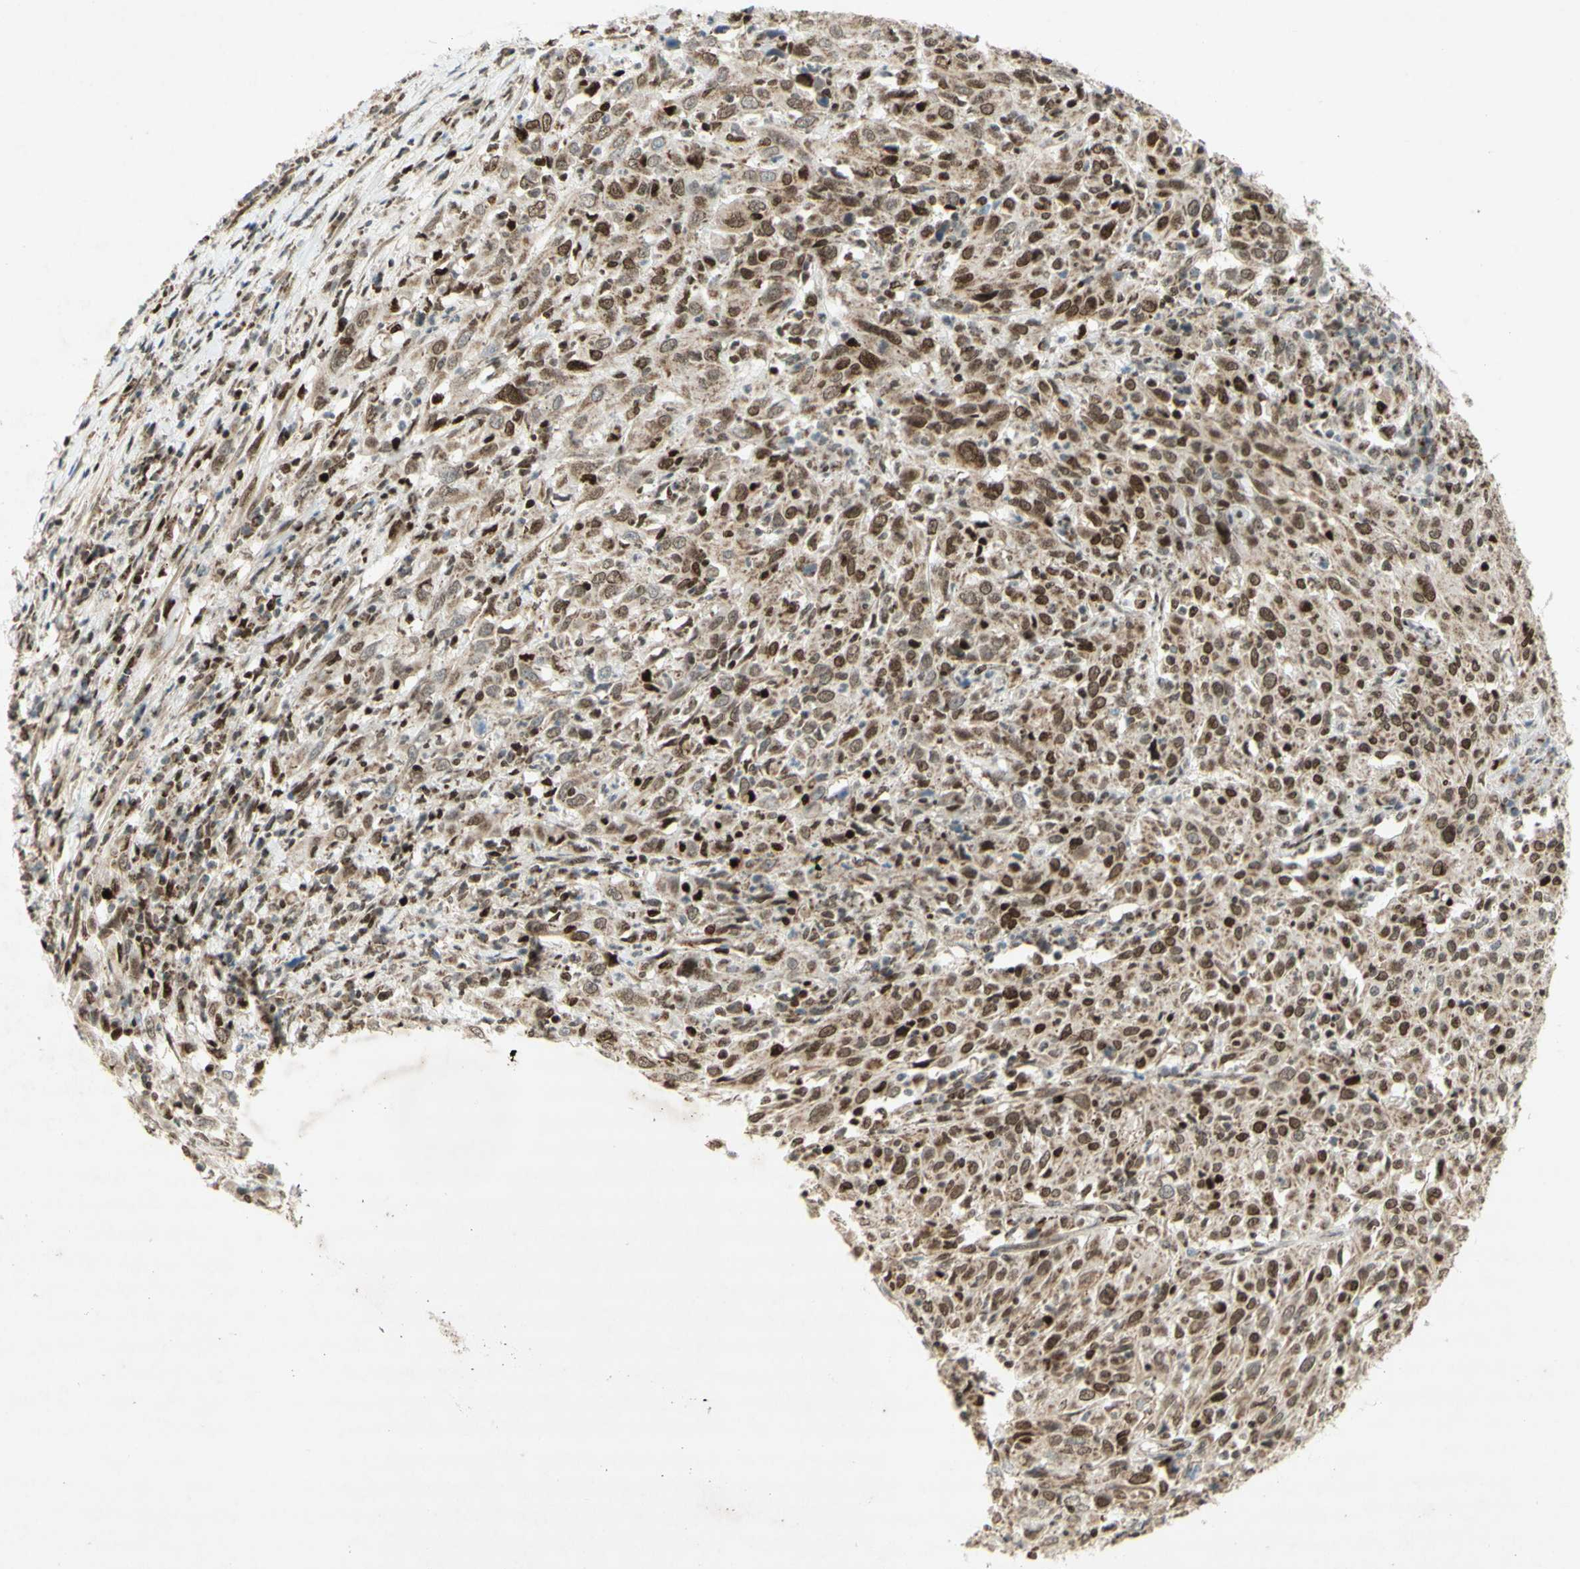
{"staining": {"intensity": "strong", "quantity": "25%-75%", "location": "nuclear"}, "tissue": "cervical cancer", "cell_type": "Tumor cells", "image_type": "cancer", "snomed": [{"axis": "morphology", "description": "Squamous cell carcinoma, NOS"}, {"axis": "topography", "description": "Cervix"}], "caption": "IHC (DAB (3,3'-diaminobenzidine)) staining of squamous cell carcinoma (cervical) reveals strong nuclear protein expression in approximately 25%-75% of tumor cells.", "gene": "DNMT3A", "patient": {"sex": "female", "age": 46}}